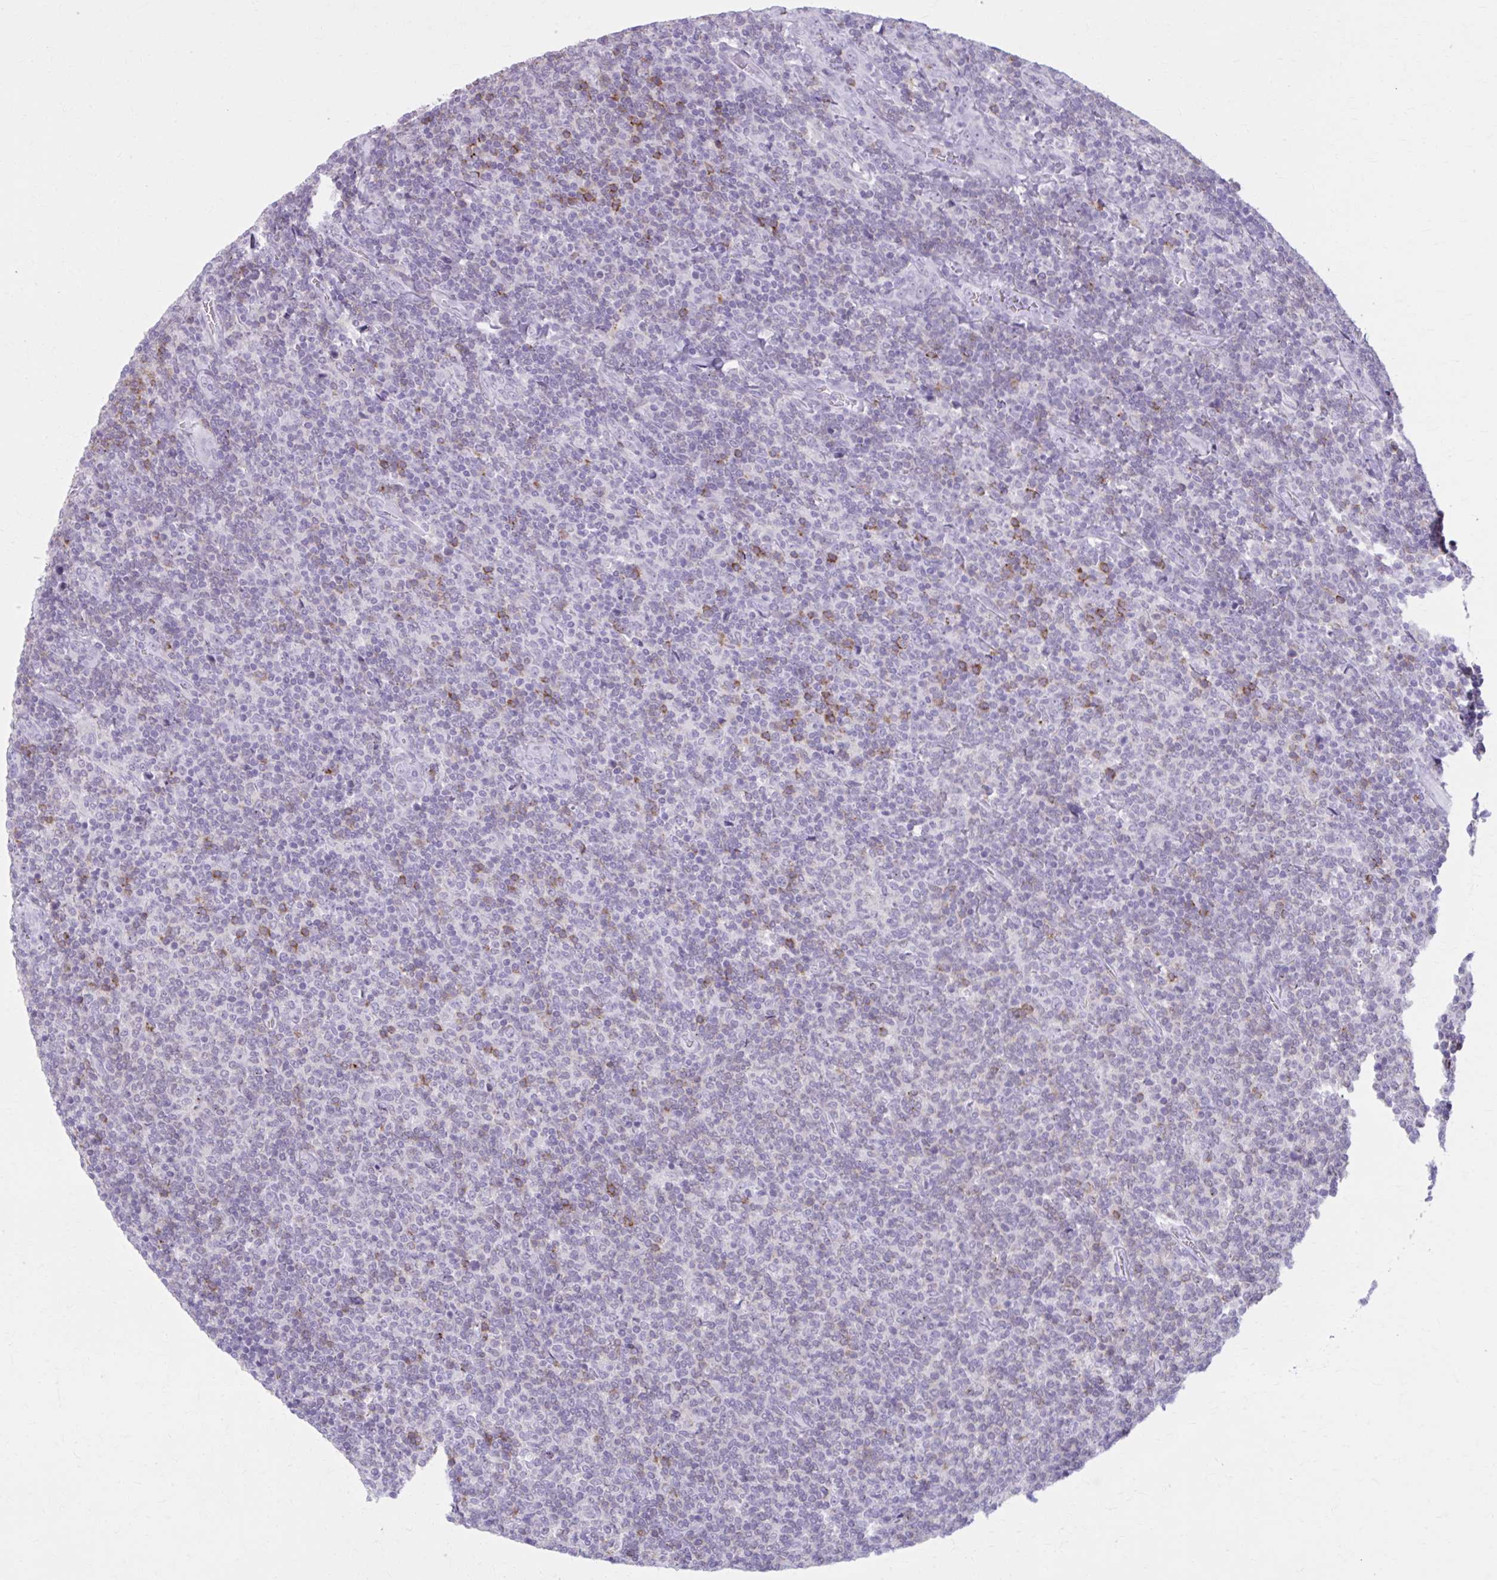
{"staining": {"intensity": "moderate", "quantity": "<25%", "location": "cytoplasmic/membranous"}, "tissue": "lymphoma", "cell_type": "Tumor cells", "image_type": "cancer", "snomed": [{"axis": "morphology", "description": "Malignant lymphoma, non-Hodgkin's type, Low grade"}, {"axis": "topography", "description": "Lymph node"}], "caption": "Protein expression analysis of human malignant lymphoma, non-Hodgkin's type (low-grade) reveals moderate cytoplasmic/membranous expression in about <25% of tumor cells.", "gene": "OR4B1", "patient": {"sex": "male", "age": 52}}